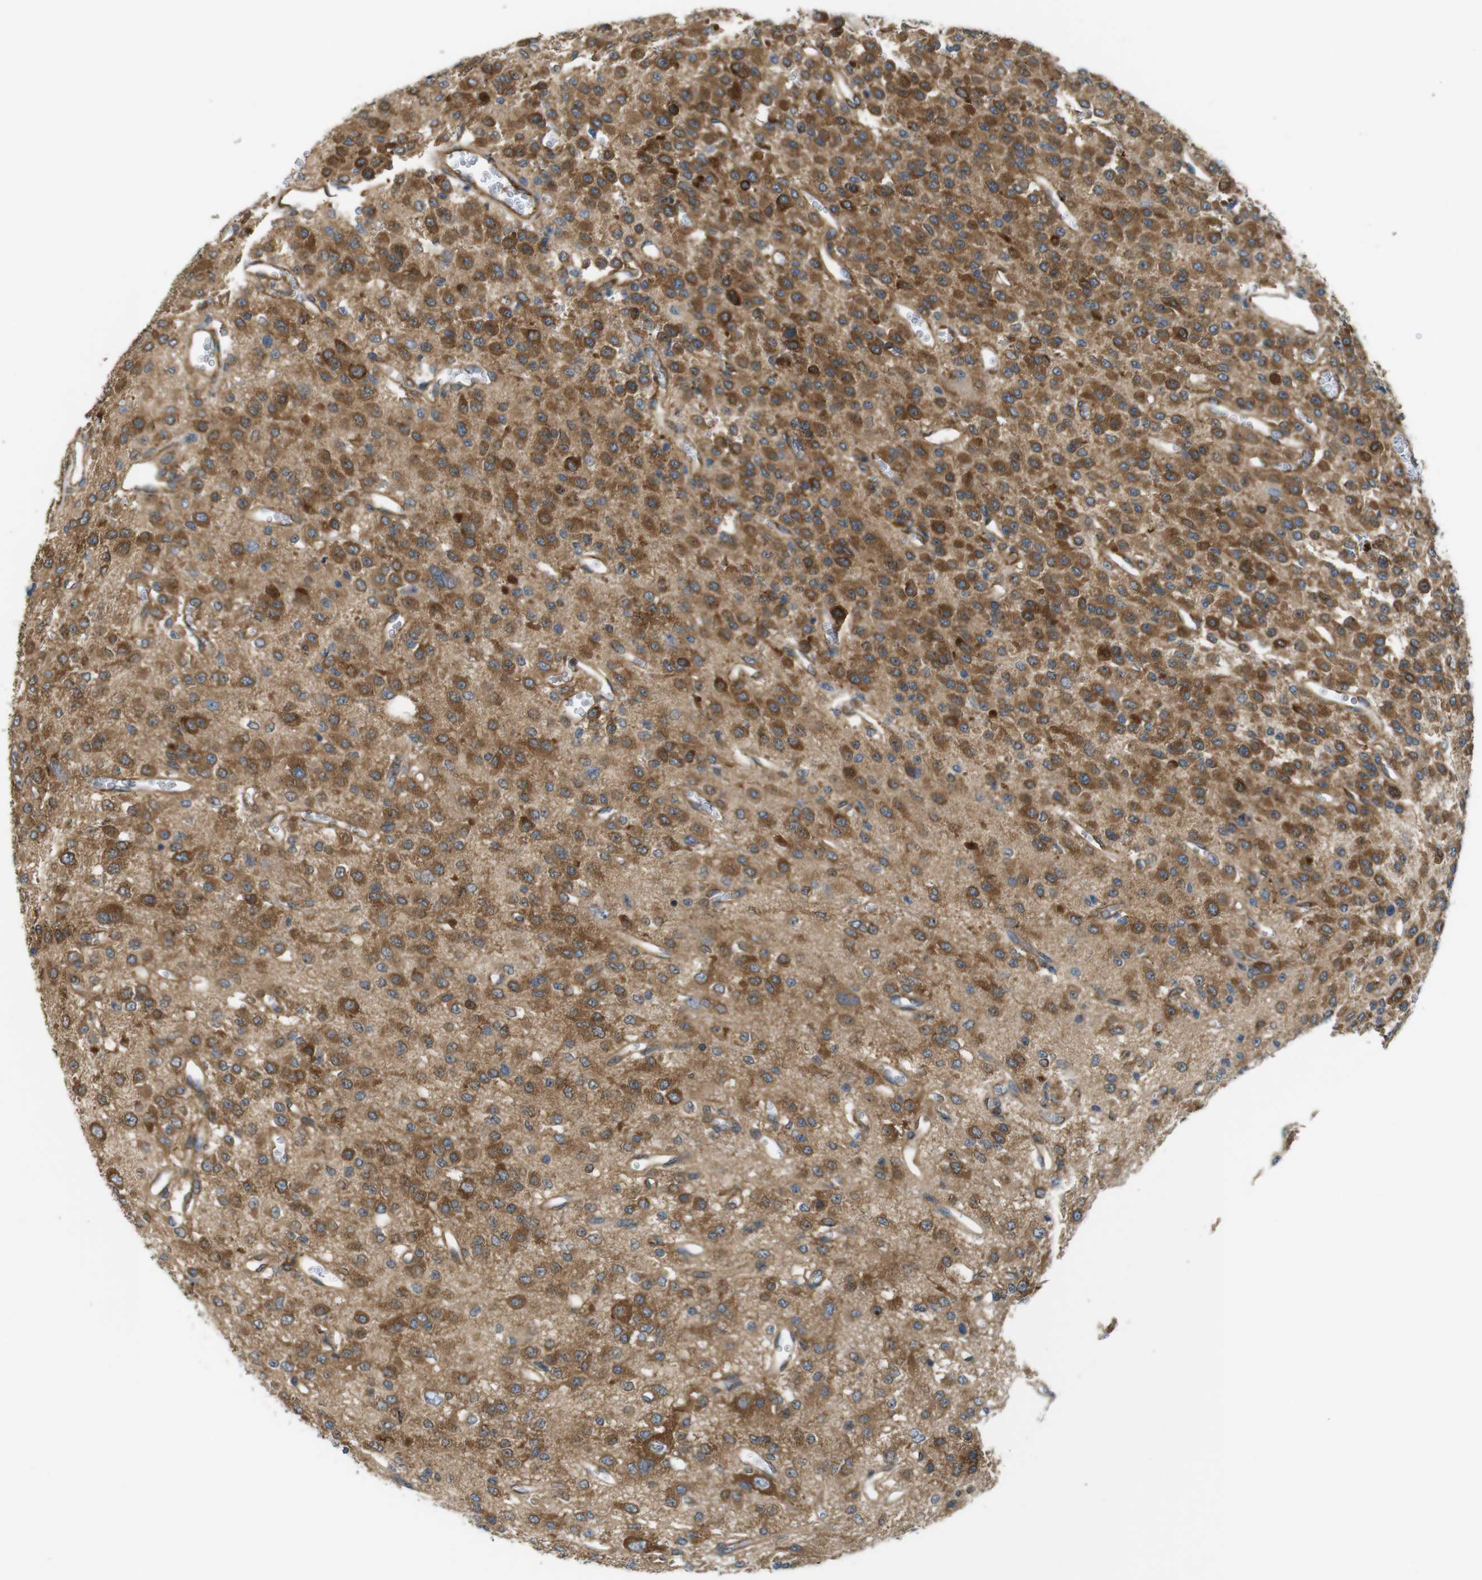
{"staining": {"intensity": "moderate", "quantity": "25%-75%", "location": "cytoplasmic/membranous"}, "tissue": "glioma", "cell_type": "Tumor cells", "image_type": "cancer", "snomed": [{"axis": "morphology", "description": "Glioma, malignant, Low grade"}, {"axis": "topography", "description": "Brain"}], "caption": "IHC of malignant glioma (low-grade) shows medium levels of moderate cytoplasmic/membranous staining in approximately 25%-75% of tumor cells.", "gene": "TSC1", "patient": {"sex": "male", "age": 38}}